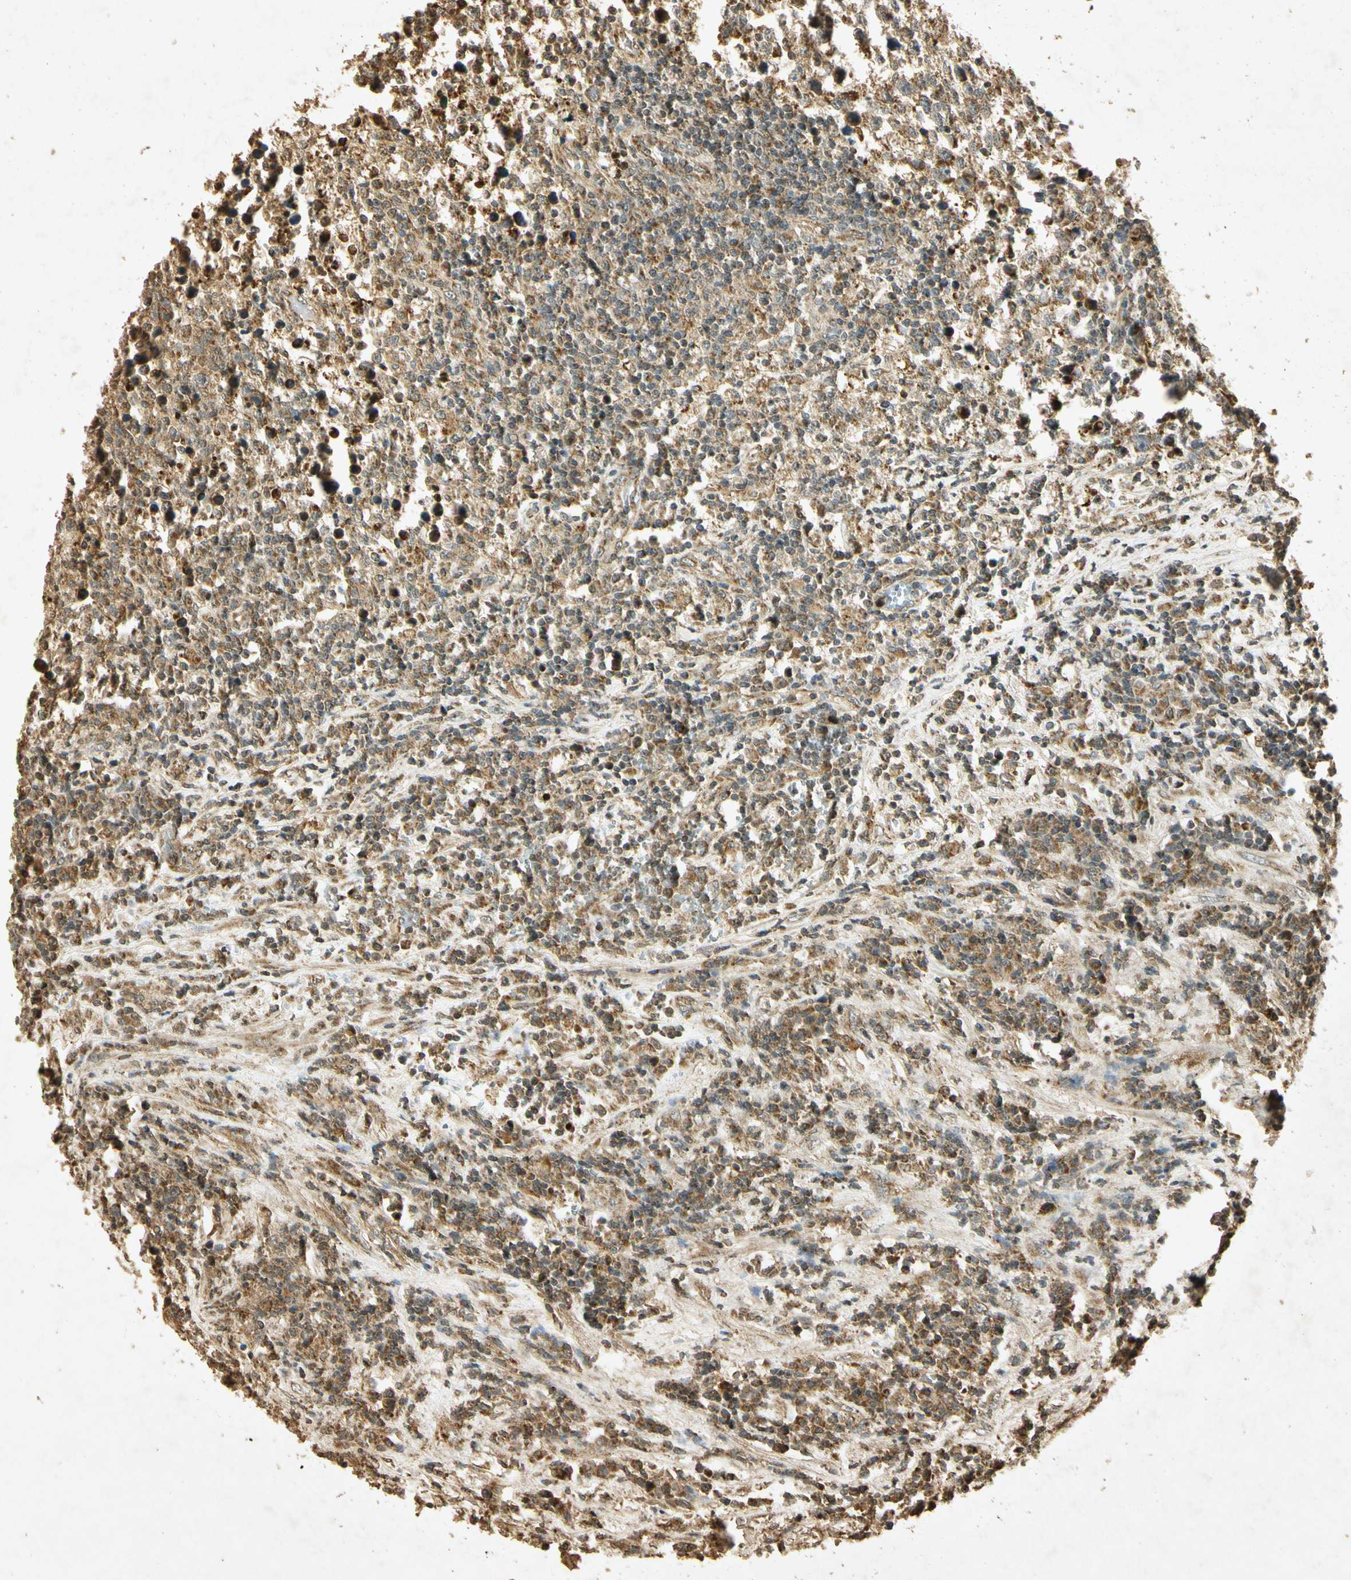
{"staining": {"intensity": "moderate", "quantity": ">75%", "location": "cytoplasmic/membranous"}, "tissue": "testis cancer", "cell_type": "Tumor cells", "image_type": "cancer", "snomed": [{"axis": "morphology", "description": "Seminoma, NOS"}, {"axis": "topography", "description": "Testis"}], "caption": "IHC (DAB) staining of human testis seminoma displays moderate cytoplasmic/membranous protein positivity in approximately >75% of tumor cells.", "gene": "PRDX3", "patient": {"sex": "male", "age": 43}}